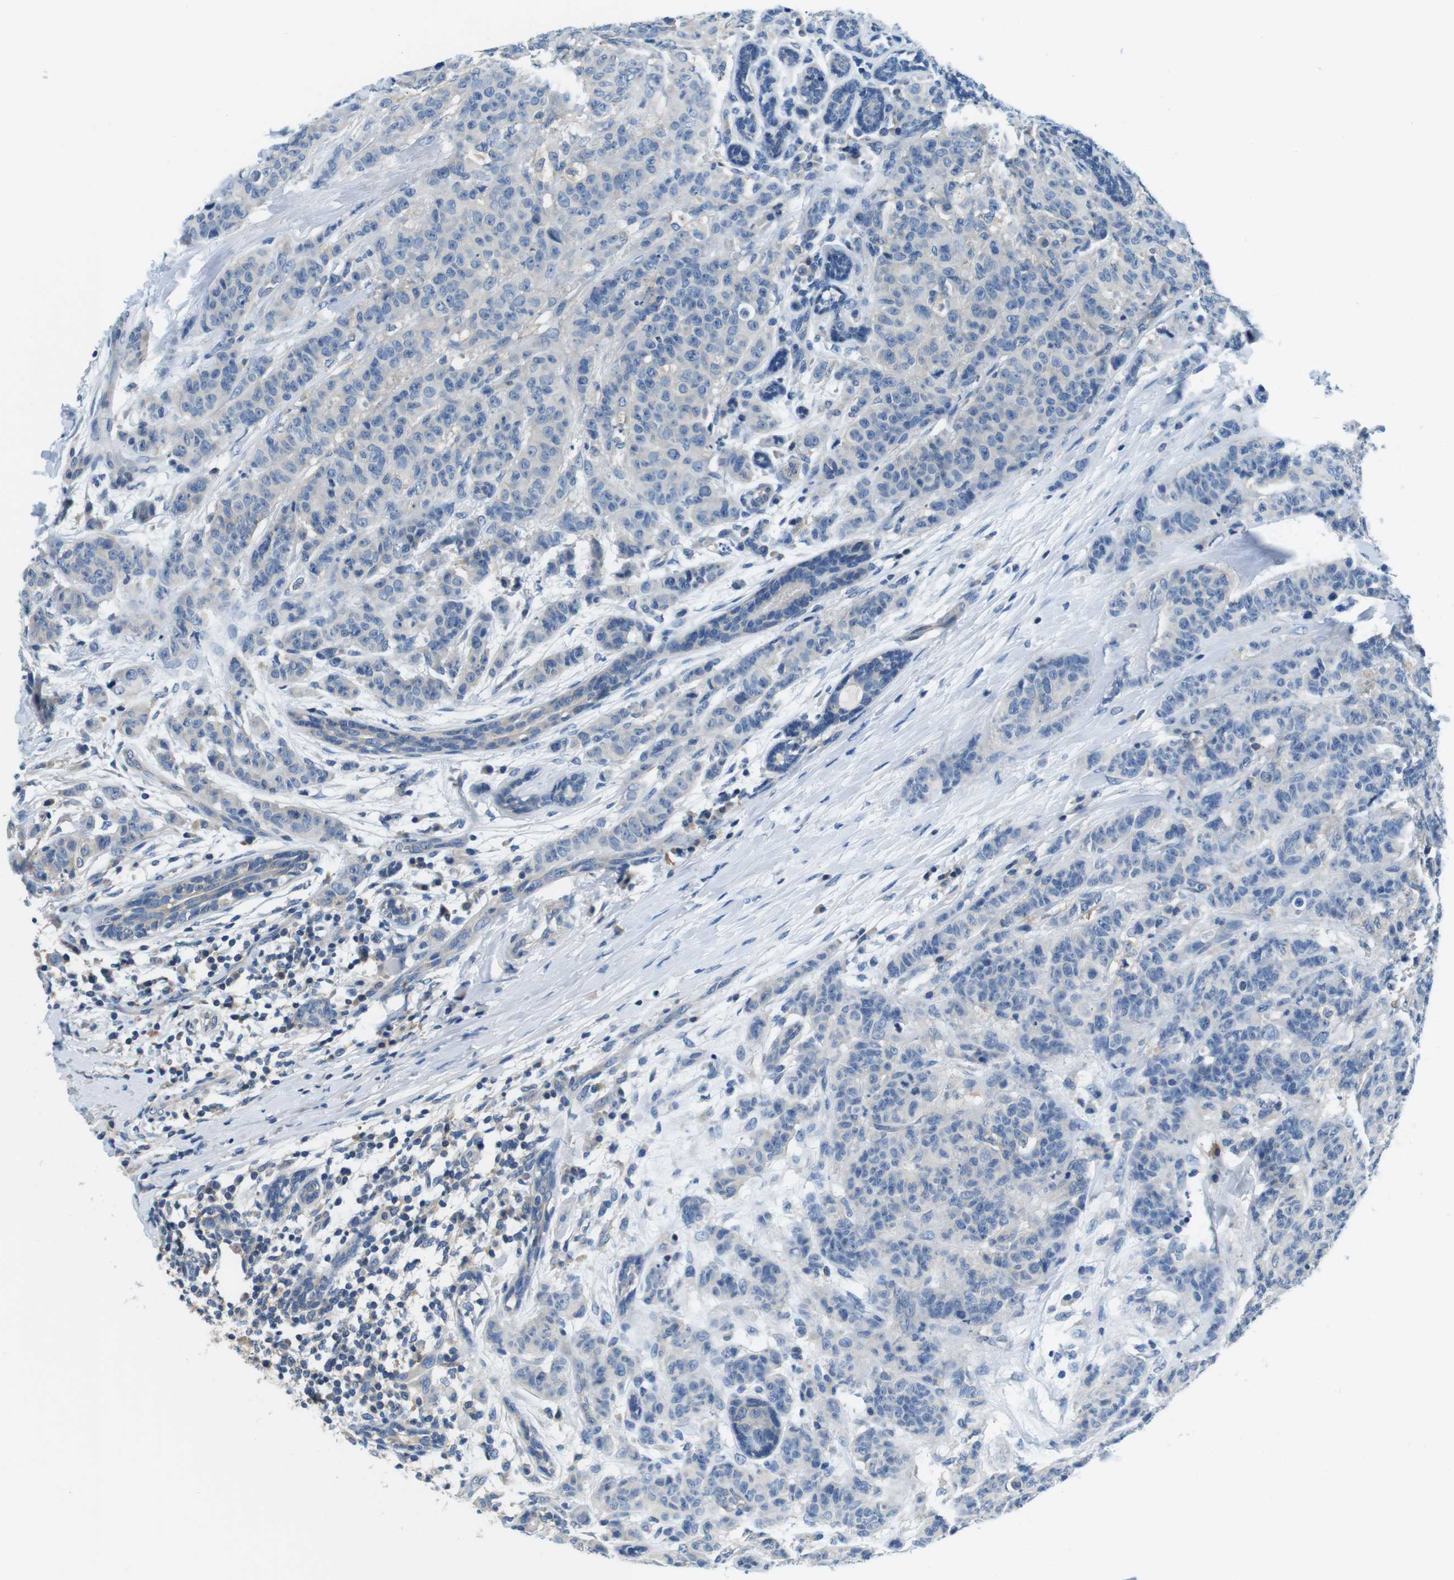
{"staining": {"intensity": "negative", "quantity": "none", "location": "none"}, "tissue": "breast cancer", "cell_type": "Tumor cells", "image_type": "cancer", "snomed": [{"axis": "morphology", "description": "Normal tissue, NOS"}, {"axis": "morphology", "description": "Duct carcinoma"}, {"axis": "topography", "description": "Breast"}], "caption": "Micrograph shows no significant protein staining in tumor cells of breast cancer (intraductal carcinoma).", "gene": "DENND4C", "patient": {"sex": "female", "age": 40}}